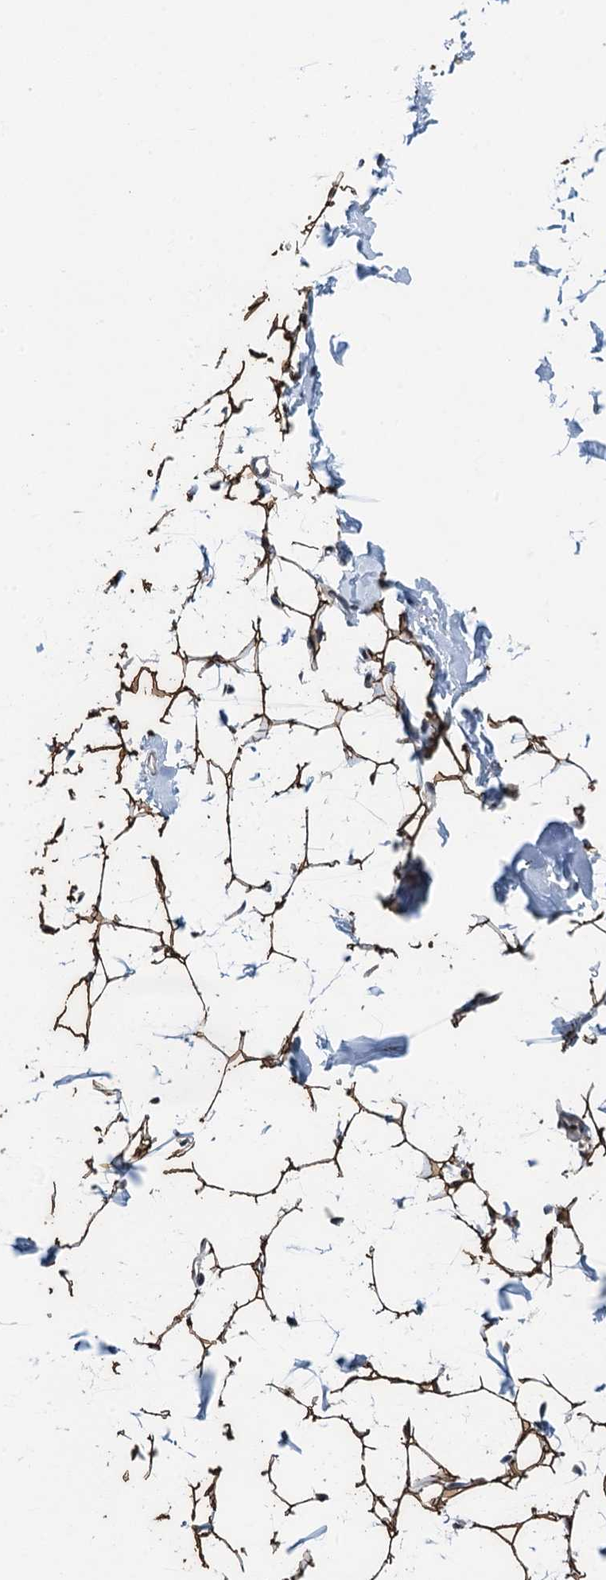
{"staining": {"intensity": "strong", "quantity": ">75%", "location": "cytoplasmic/membranous,nuclear"}, "tissue": "adipose tissue", "cell_type": "Adipocytes", "image_type": "normal", "snomed": [{"axis": "morphology", "description": "Normal tissue, NOS"}, {"axis": "topography", "description": "Breast"}], "caption": "Immunohistochemistry (IHC) of normal adipose tissue exhibits high levels of strong cytoplasmic/membranous,nuclear expression in about >75% of adipocytes.", "gene": "MTA3", "patient": {"sex": "female", "age": 23}}